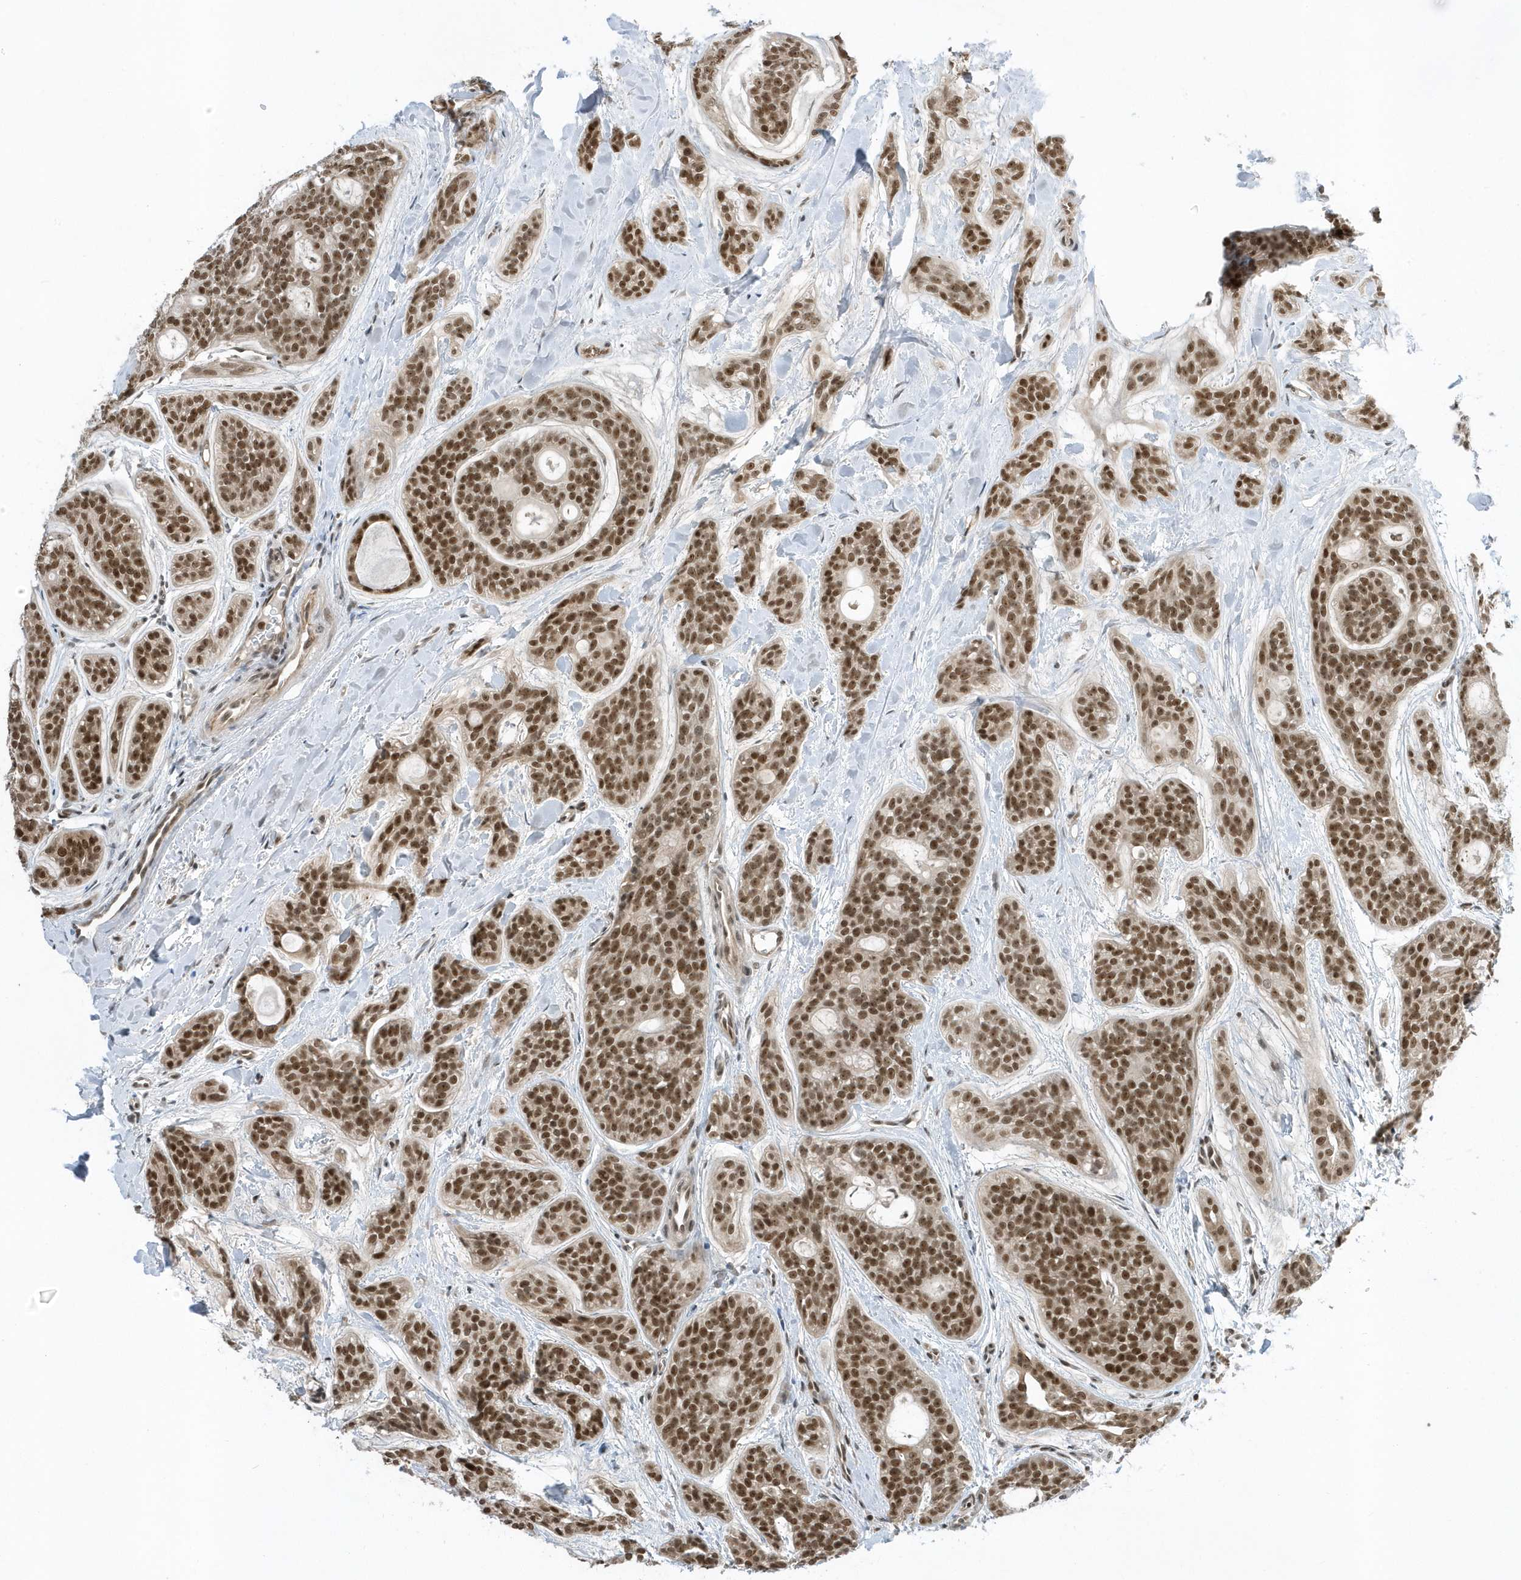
{"staining": {"intensity": "moderate", "quantity": ">75%", "location": "nuclear"}, "tissue": "head and neck cancer", "cell_type": "Tumor cells", "image_type": "cancer", "snomed": [{"axis": "morphology", "description": "Adenocarcinoma, NOS"}, {"axis": "topography", "description": "Head-Neck"}], "caption": "This is a photomicrograph of immunohistochemistry staining of adenocarcinoma (head and neck), which shows moderate staining in the nuclear of tumor cells.", "gene": "ZNF740", "patient": {"sex": "male", "age": 66}}